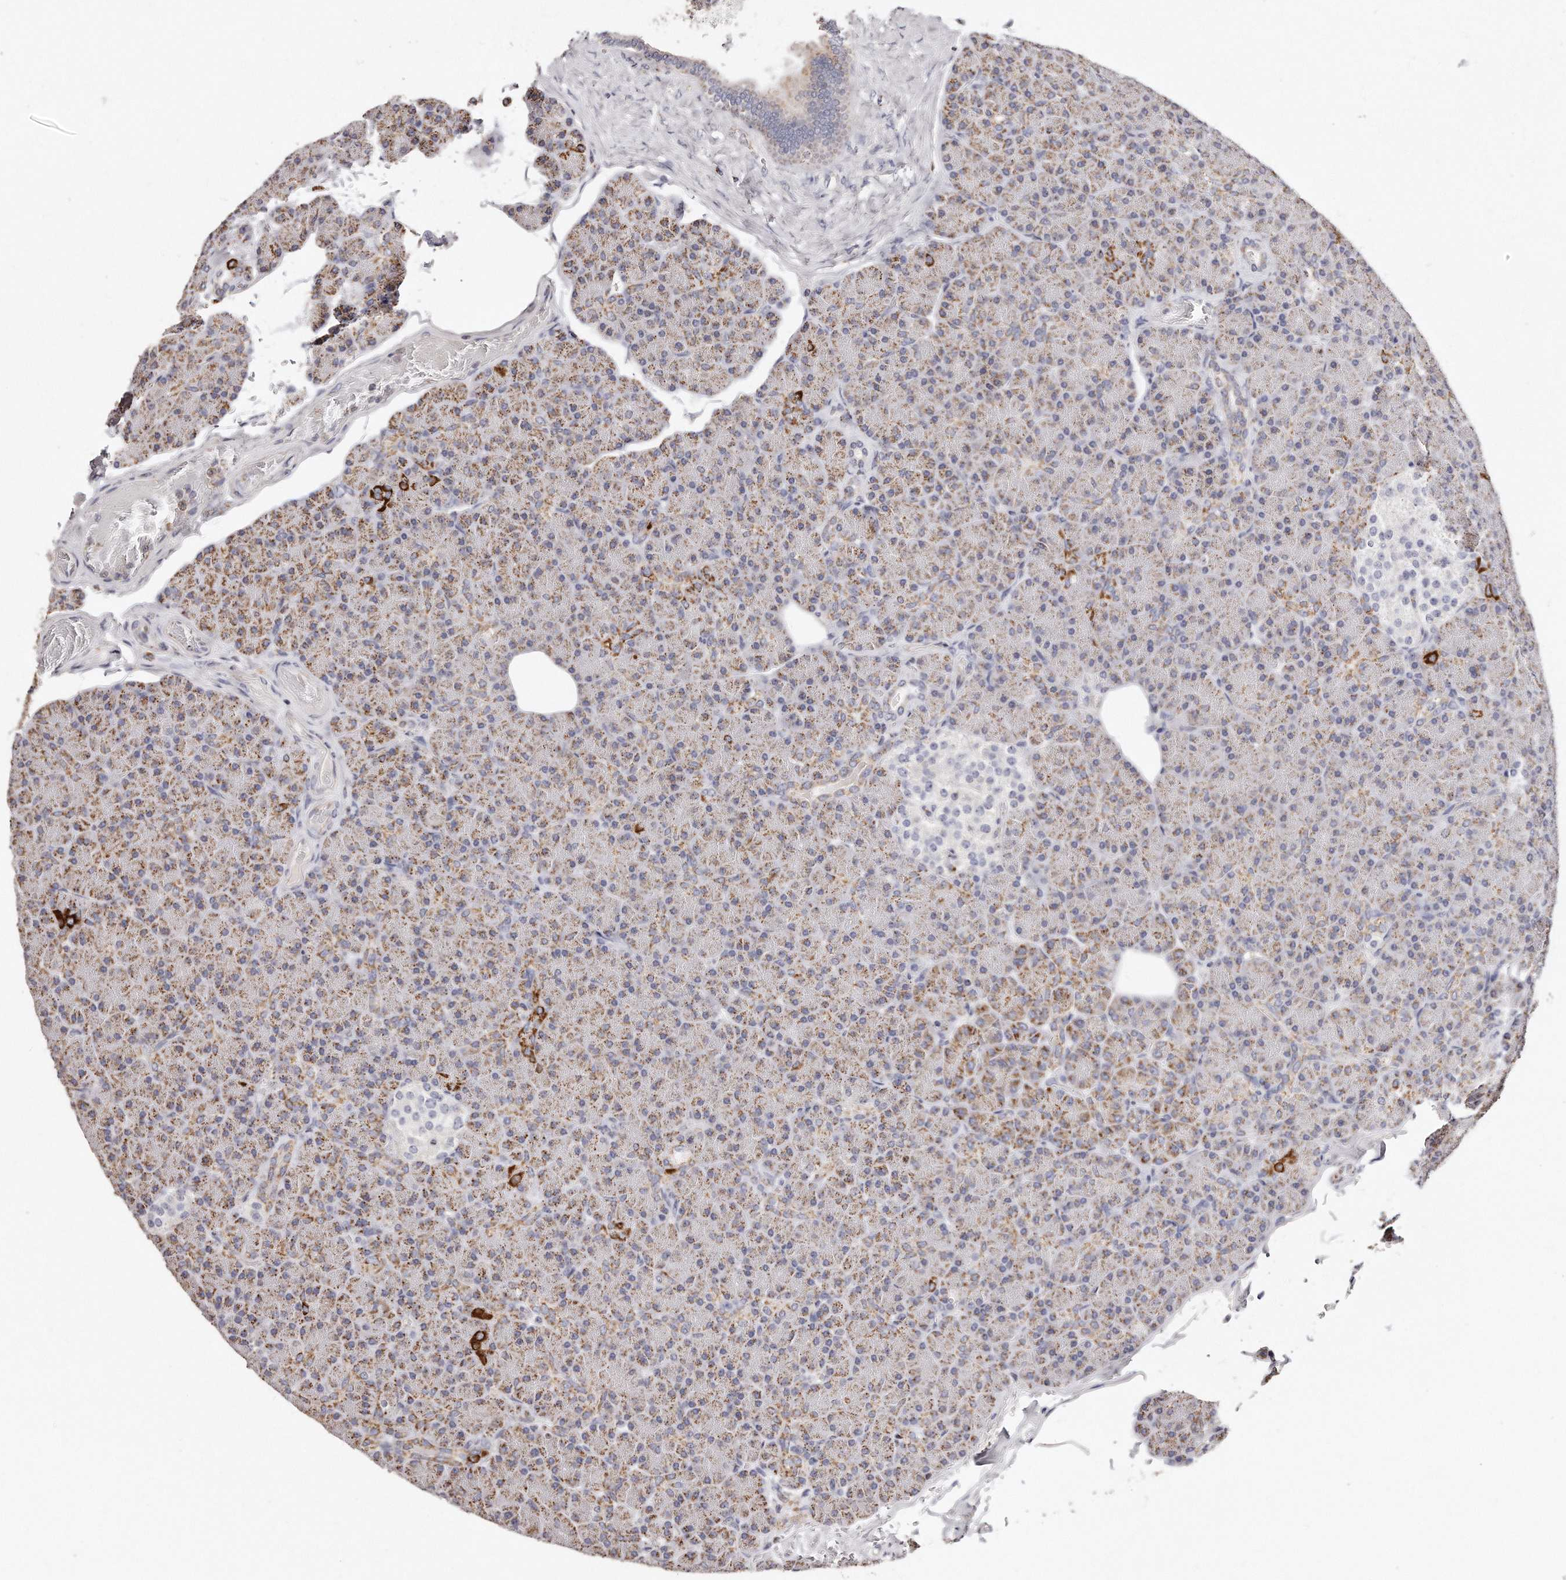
{"staining": {"intensity": "moderate", "quantity": ">75%", "location": "cytoplasmic/membranous"}, "tissue": "pancreas", "cell_type": "Exocrine glandular cells", "image_type": "normal", "snomed": [{"axis": "morphology", "description": "Normal tissue, NOS"}, {"axis": "topography", "description": "Pancreas"}], "caption": "IHC micrograph of benign pancreas: human pancreas stained using immunohistochemistry exhibits medium levels of moderate protein expression localized specifically in the cytoplasmic/membranous of exocrine glandular cells, appearing as a cytoplasmic/membranous brown color.", "gene": "RTKN", "patient": {"sex": "female", "age": 43}}